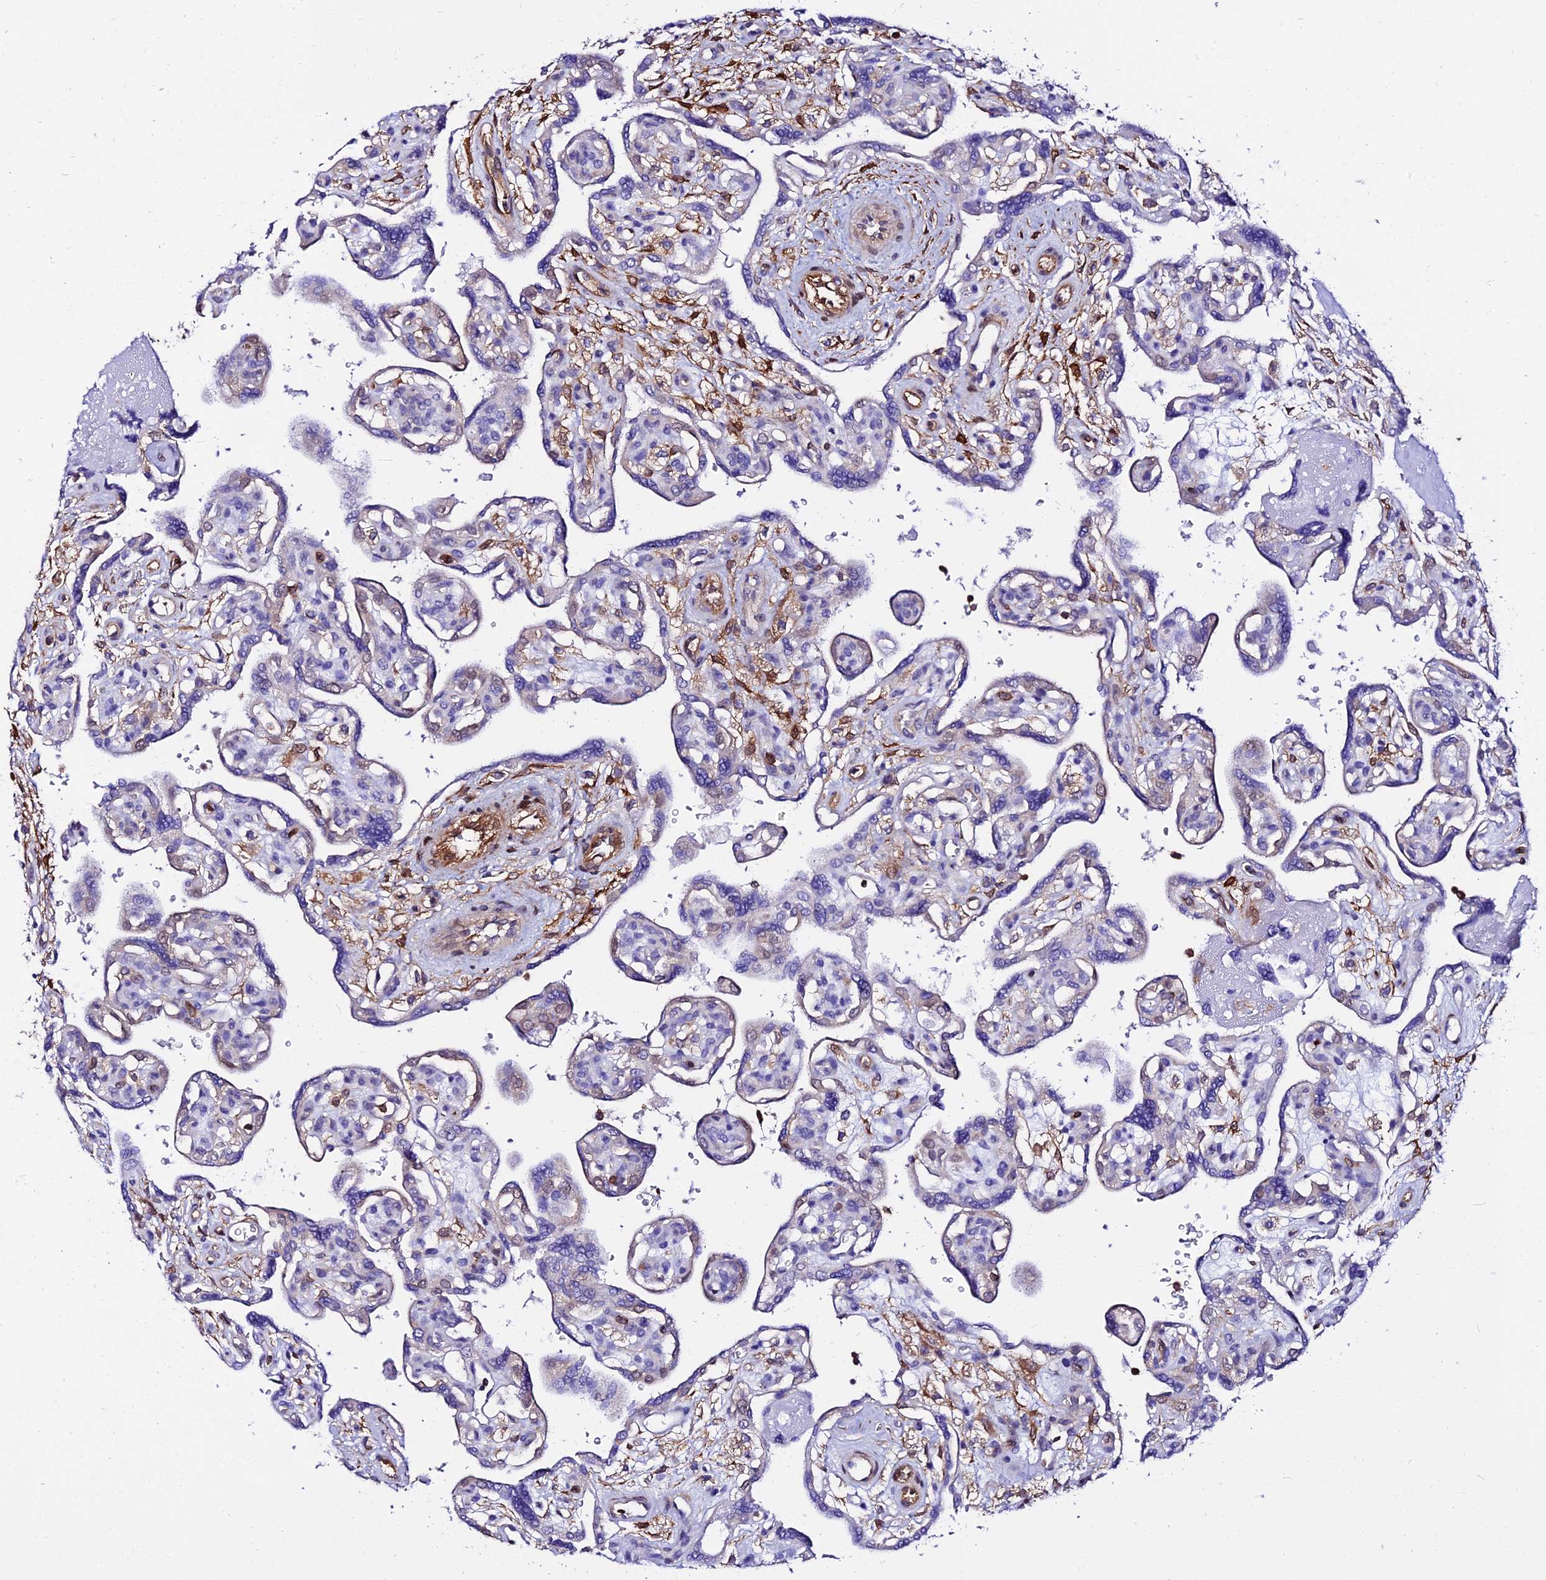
{"staining": {"intensity": "weak", "quantity": "25%-75%", "location": "cytoplasmic/membranous"}, "tissue": "placenta", "cell_type": "Trophoblastic cells", "image_type": "normal", "snomed": [{"axis": "morphology", "description": "Normal tissue, NOS"}, {"axis": "topography", "description": "Placenta"}], "caption": "The photomicrograph reveals a brown stain indicating the presence of a protein in the cytoplasmic/membranous of trophoblastic cells in placenta. (Brightfield microscopy of DAB IHC at high magnification).", "gene": "CSRP1", "patient": {"sex": "female", "age": 39}}